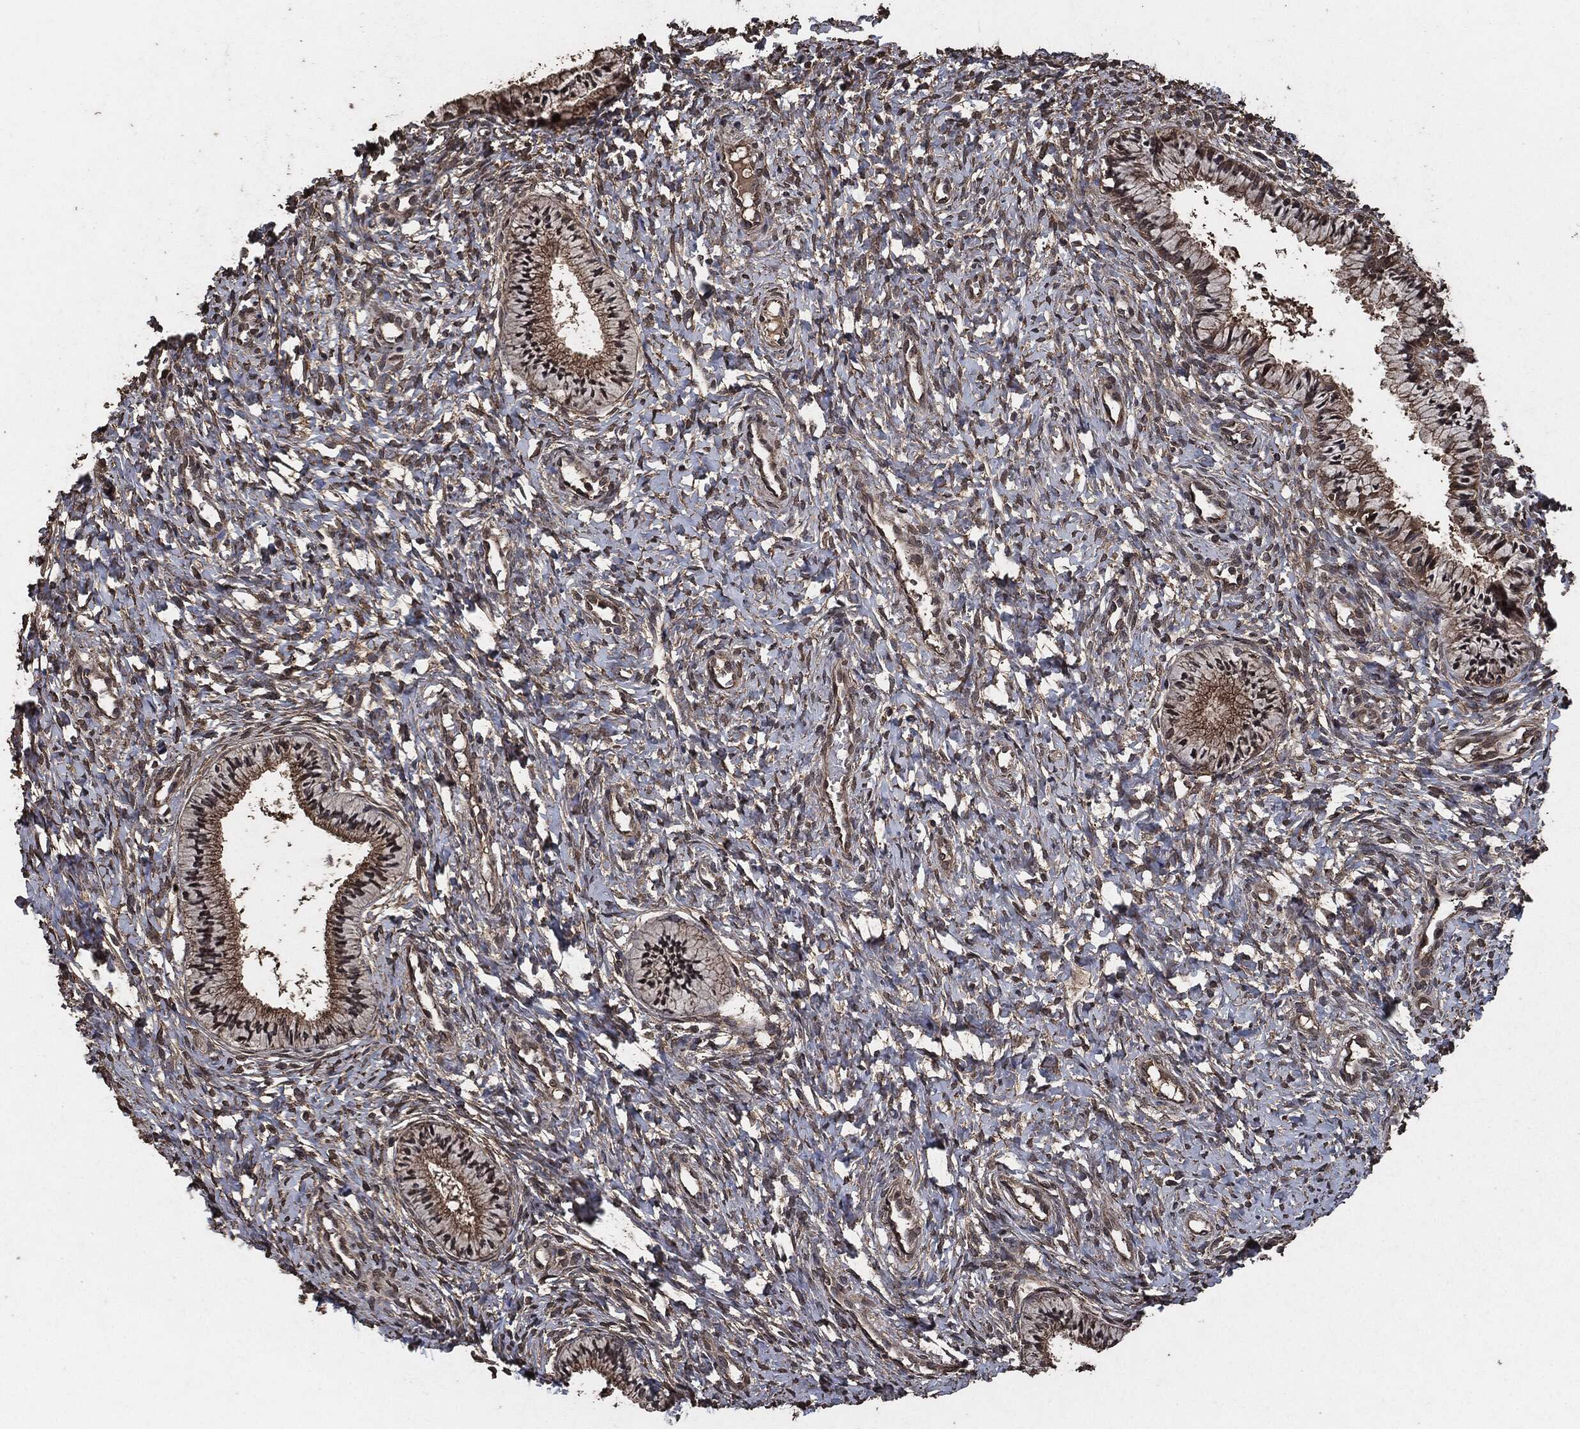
{"staining": {"intensity": "weak", "quantity": ">75%", "location": "cytoplasmic/membranous"}, "tissue": "cervix", "cell_type": "Glandular cells", "image_type": "normal", "snomed": [{"axis": "morphology", "description": "Normal tissue, NOS"}, {"axis": "topography", "description": "Cervix"}], "caption": "Protein positivity by IHC reveals weak cytoplasmic/membranous staining in approximately >75% of glandular cells in normal cervix.", "gene": "AKT1S1", "patient": {"sex": "female", "age": 39}}